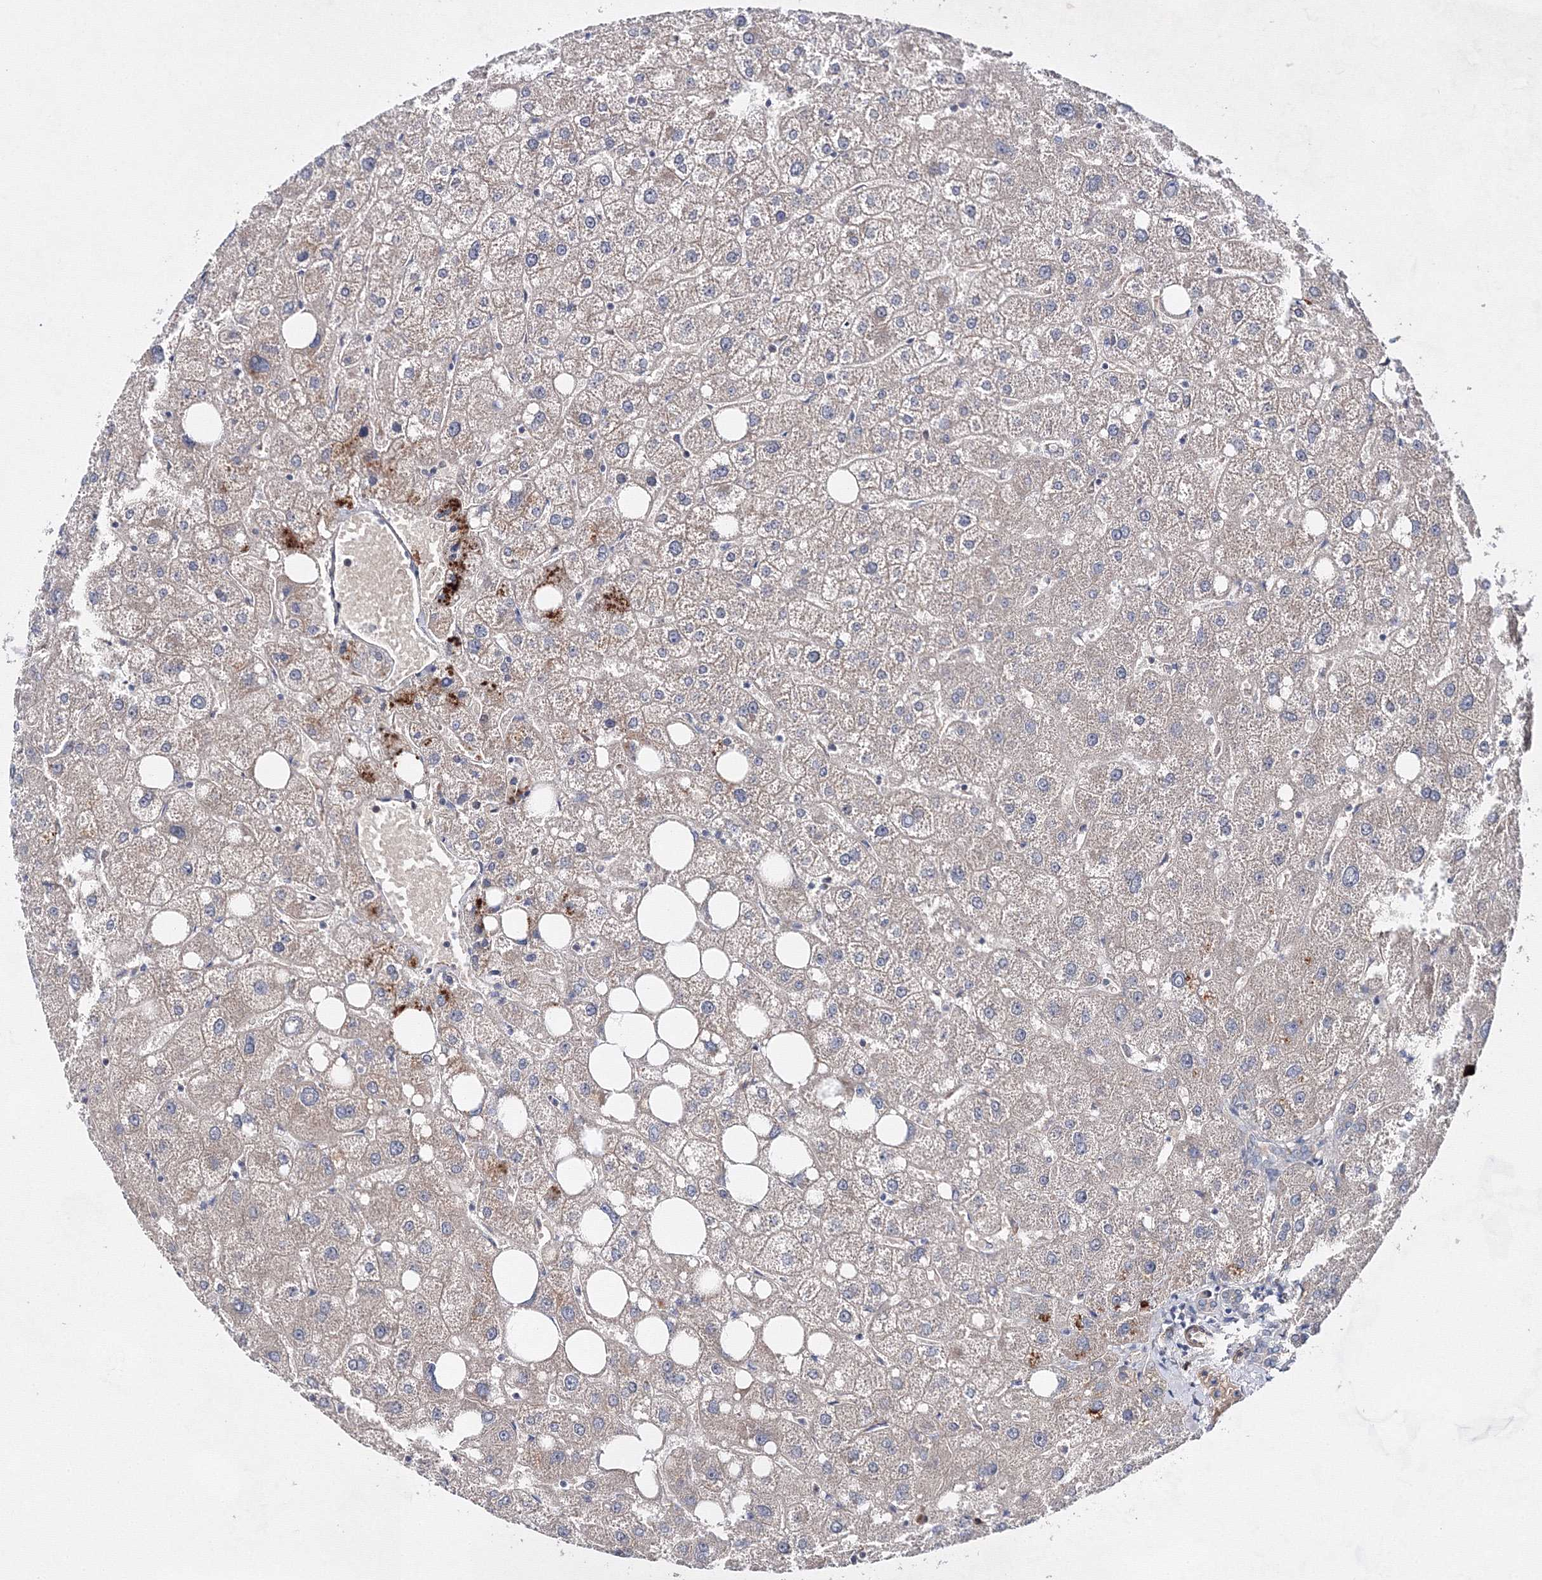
{"staining": {"intensity": "negative", "quantity": "none", "location": "none"}, "tissue": "liver", "cell_type": "Cholangiocytes", "image_type": "normal", "snomed": [{"axis": "morphology", "description": "Normal tissue, NOS"}, {"axis": "topography", "description": "Liver"}], "caption": "The photomicrograph shows no significant staining in cholangiocytes of liver. (Immunohistochemistry (ihc), brightfield microscopy, high magnification).", "gene": "GFM1", "patient": {"sex": "male", "age": 73}}